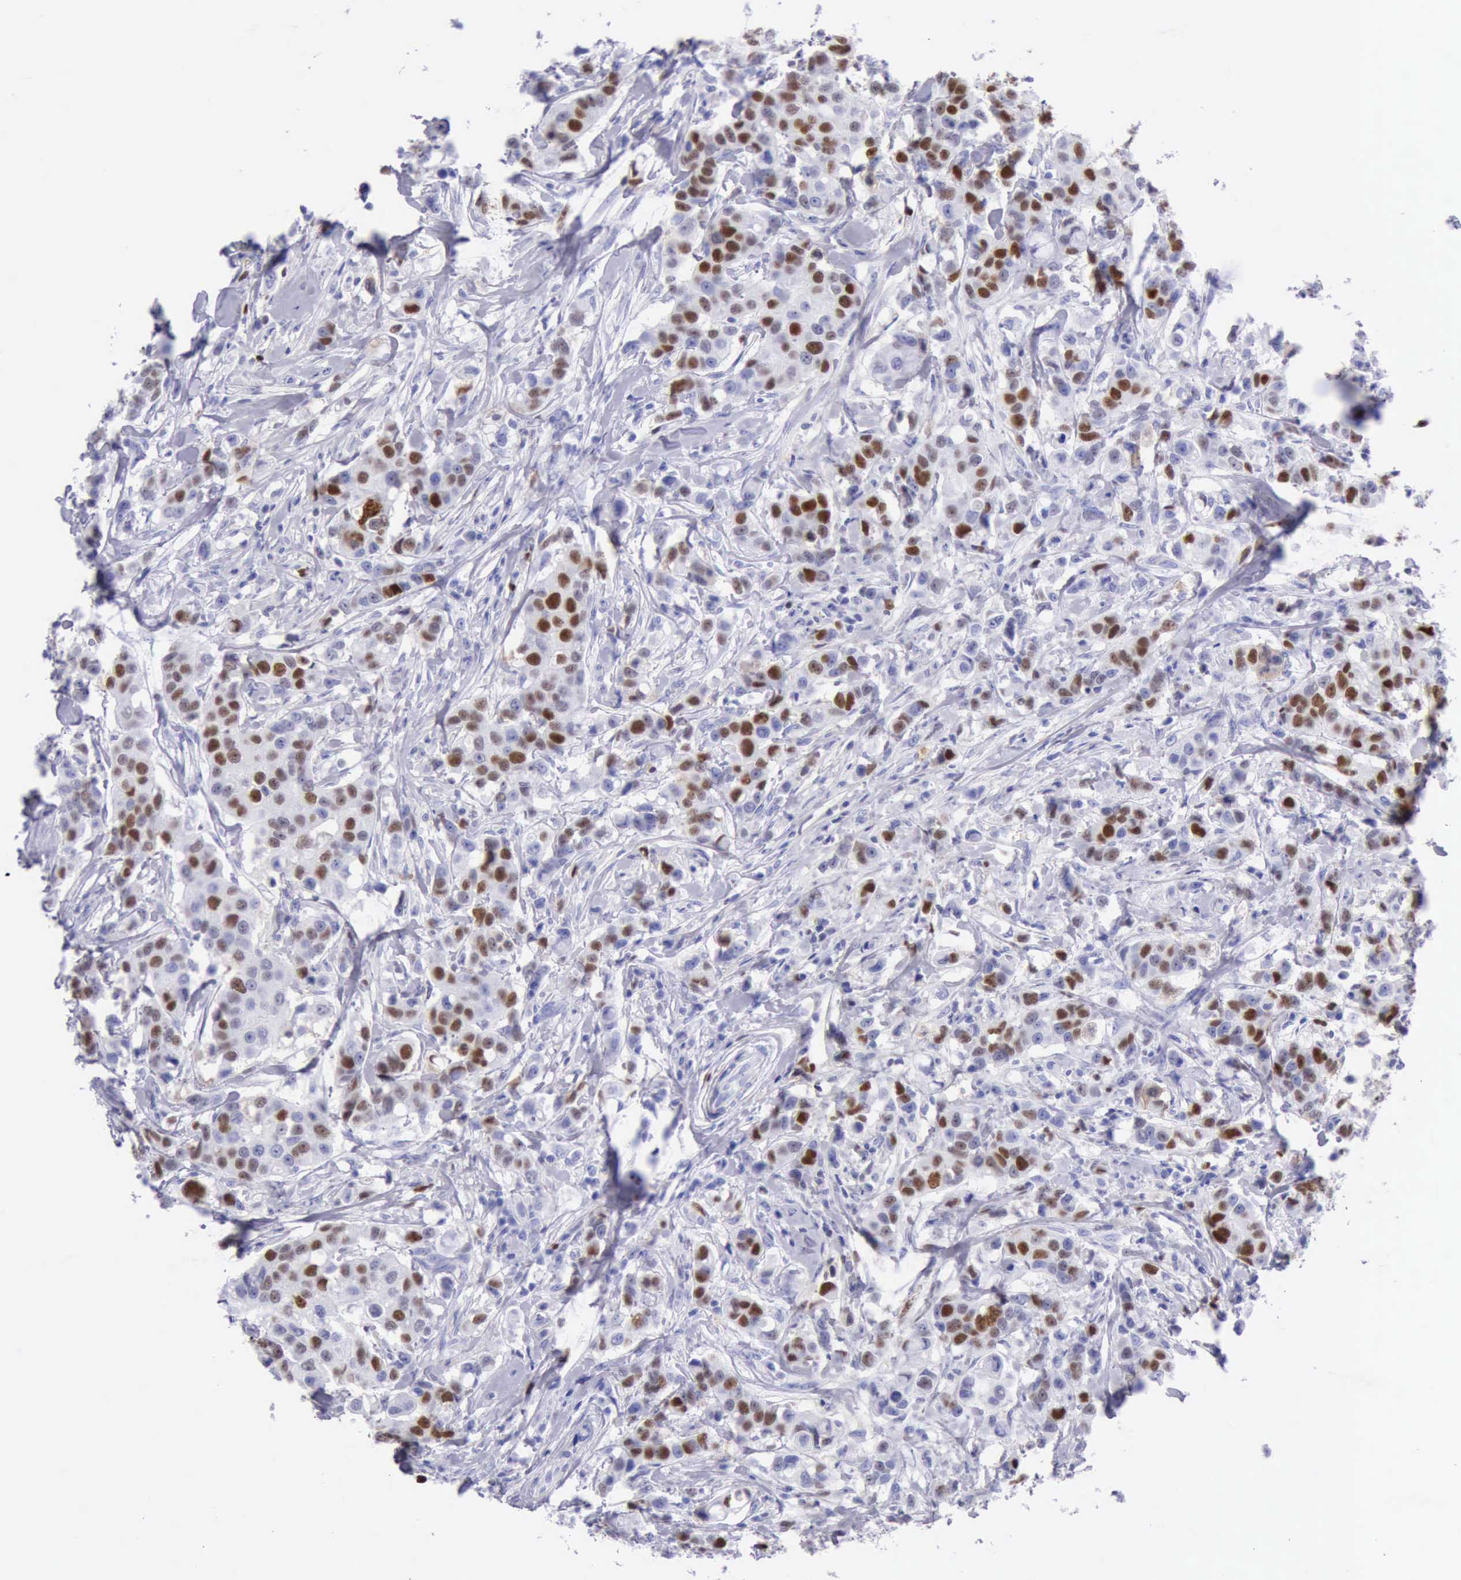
{"staining": {"intensity": "moderate", "quantity": "25%-75%", "location": "nuclear"}, "tissue": "breast cancer", "cell_type": "Tumor cells", "image_type": "cancer", "snomed": [{"axis": "morphology", "description": "Duct carcinoma"}, {"axis": "topography", "description": "Breast"}], "caption": "Protein staining of breast invasive ductal carcinoma tissue demonstrates moderate nuclear positivity in approximately 25%-75% of tumor cells.", "gene": "MCM2", "patient": {"sex": "female", "age": 27}}